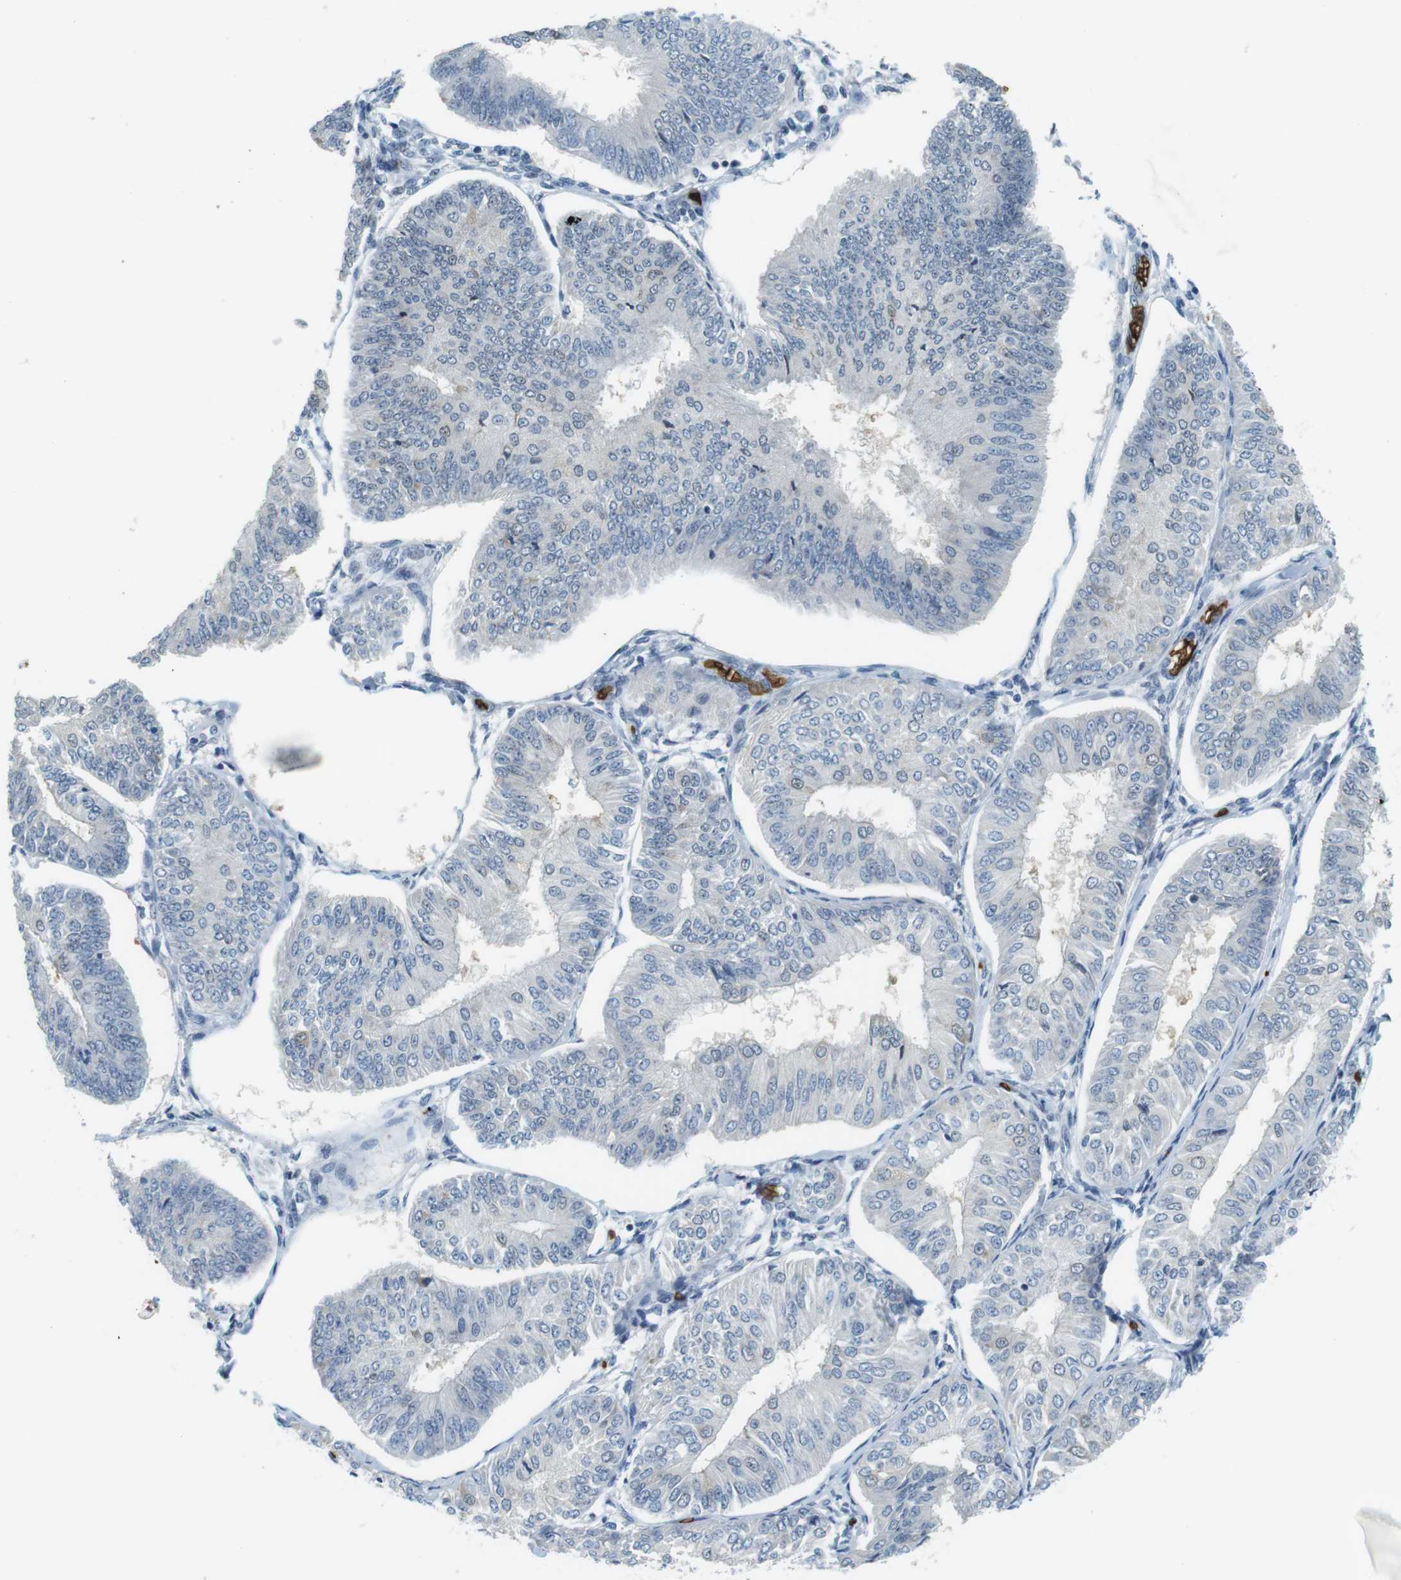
{"staining": {"intensity": "negative", "quantity": "none", "location": "none"}, "tissue": "endometrial cancer", "cell_type": "Tumor cells", "image_type": "cancer", "snomed": [{"axis": "morphology", "description": "Adenocarcinoma, NOS"}, {"axis": "topography", "description": "Endometrium"}], "caption": "DAB immunohistochemical staining of human endometrial adenocarcinoma reveals no significant staining in tumor cells. (Brightfield microscopy of DAB (3,3'-diaminobenzidine) immunohistochemistry at high magnification).", "gene": "SLC4A1", "patient": {"sex": "female", "age": 58}}